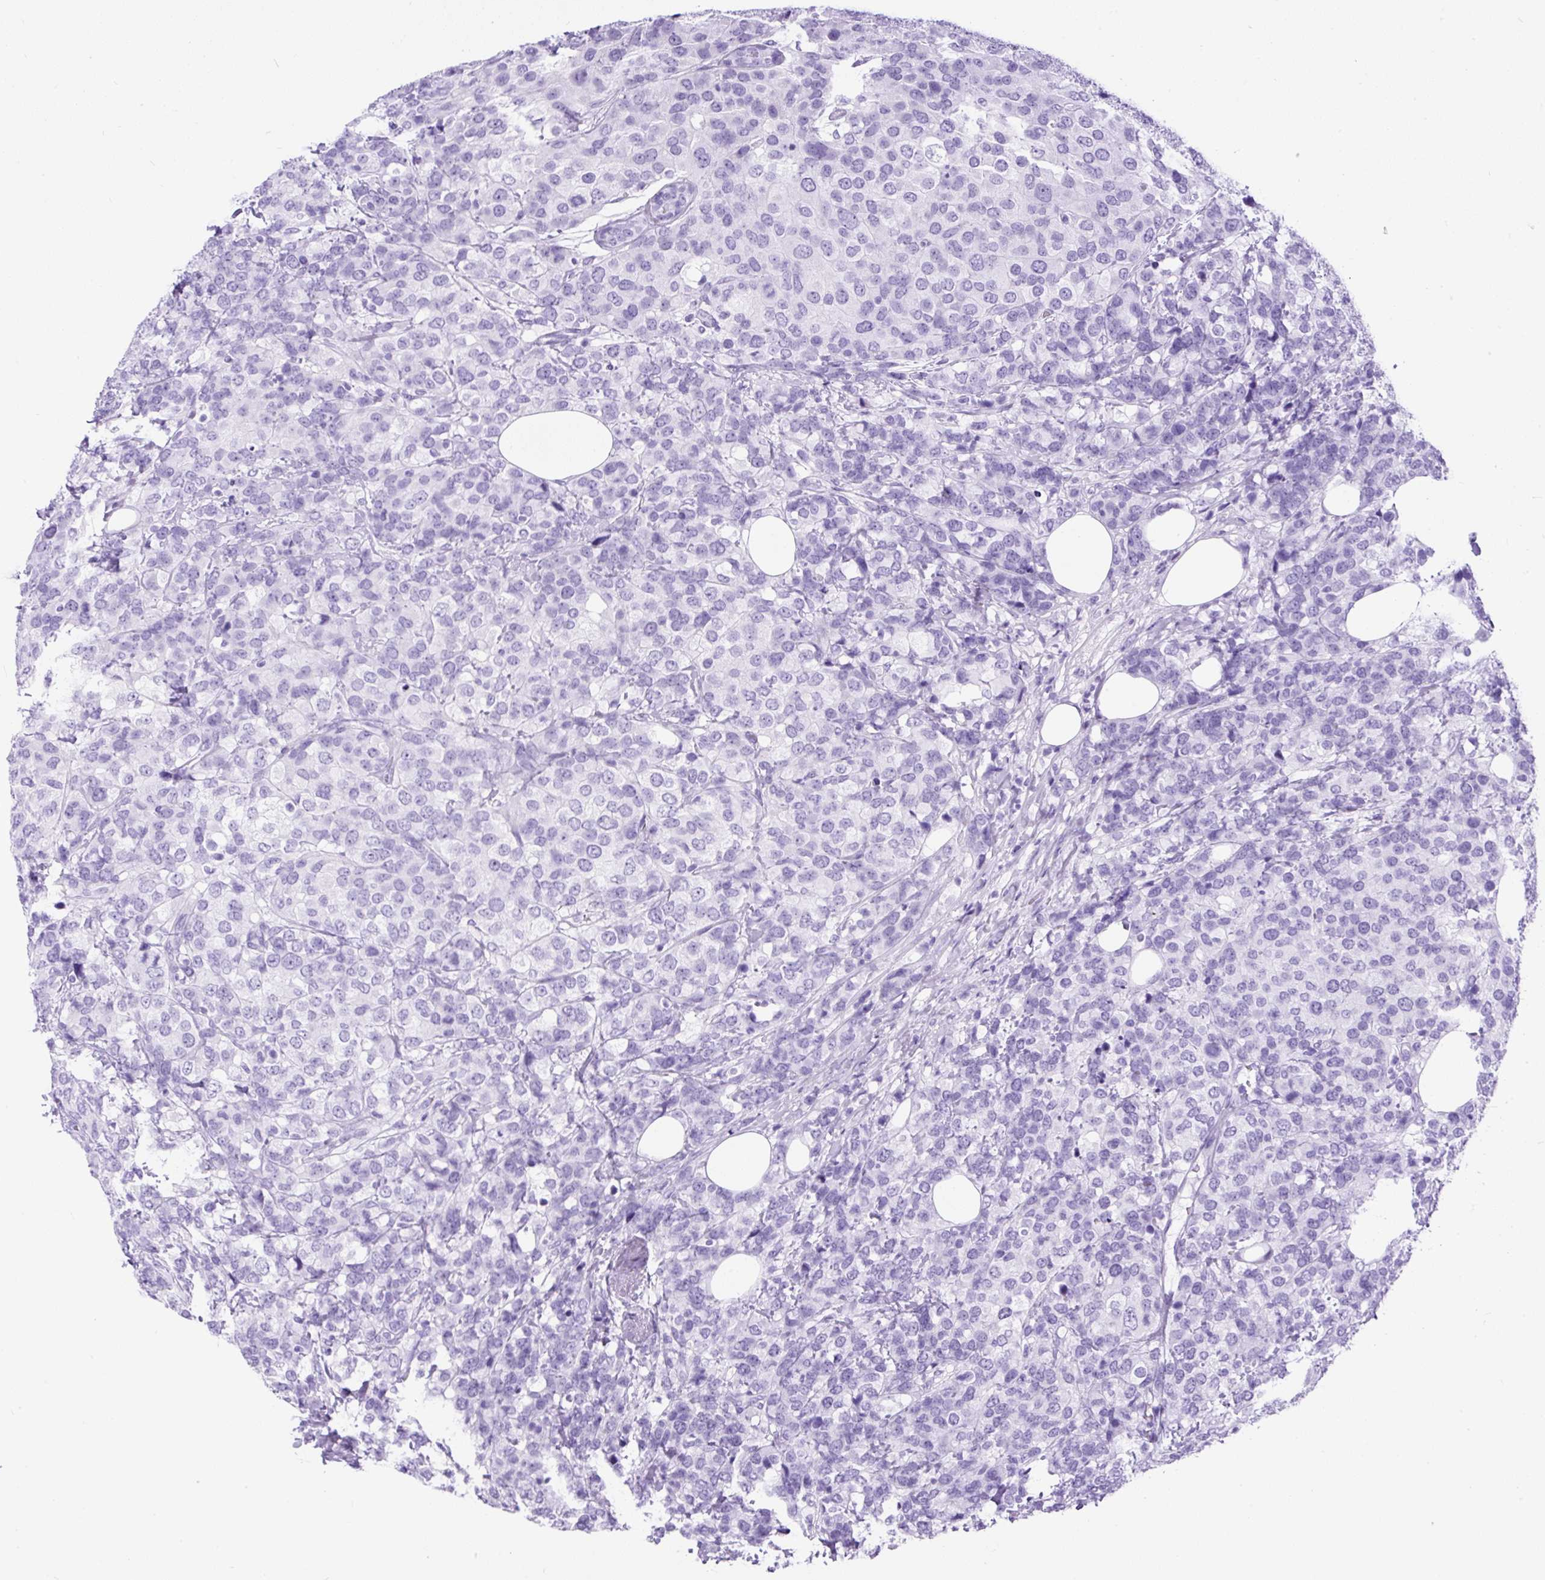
{"staining": {"intensity": "negative", "quantity": "none", "location": "none"}, "tissue": "breast cancer", "cell_type": "Tumor cells", "image_type": "cancer", "snomed": [{"axis": "morphology", "description": "Lobular carcinoma"}, {"axis": "topography", "description": "Breast"}], "caption": "A histopathology image of human lobular carcinoma (breast) is negative for staining in tumor cells.", "gene": "CEL", "patient": {"sex": "female", "age": 59}}